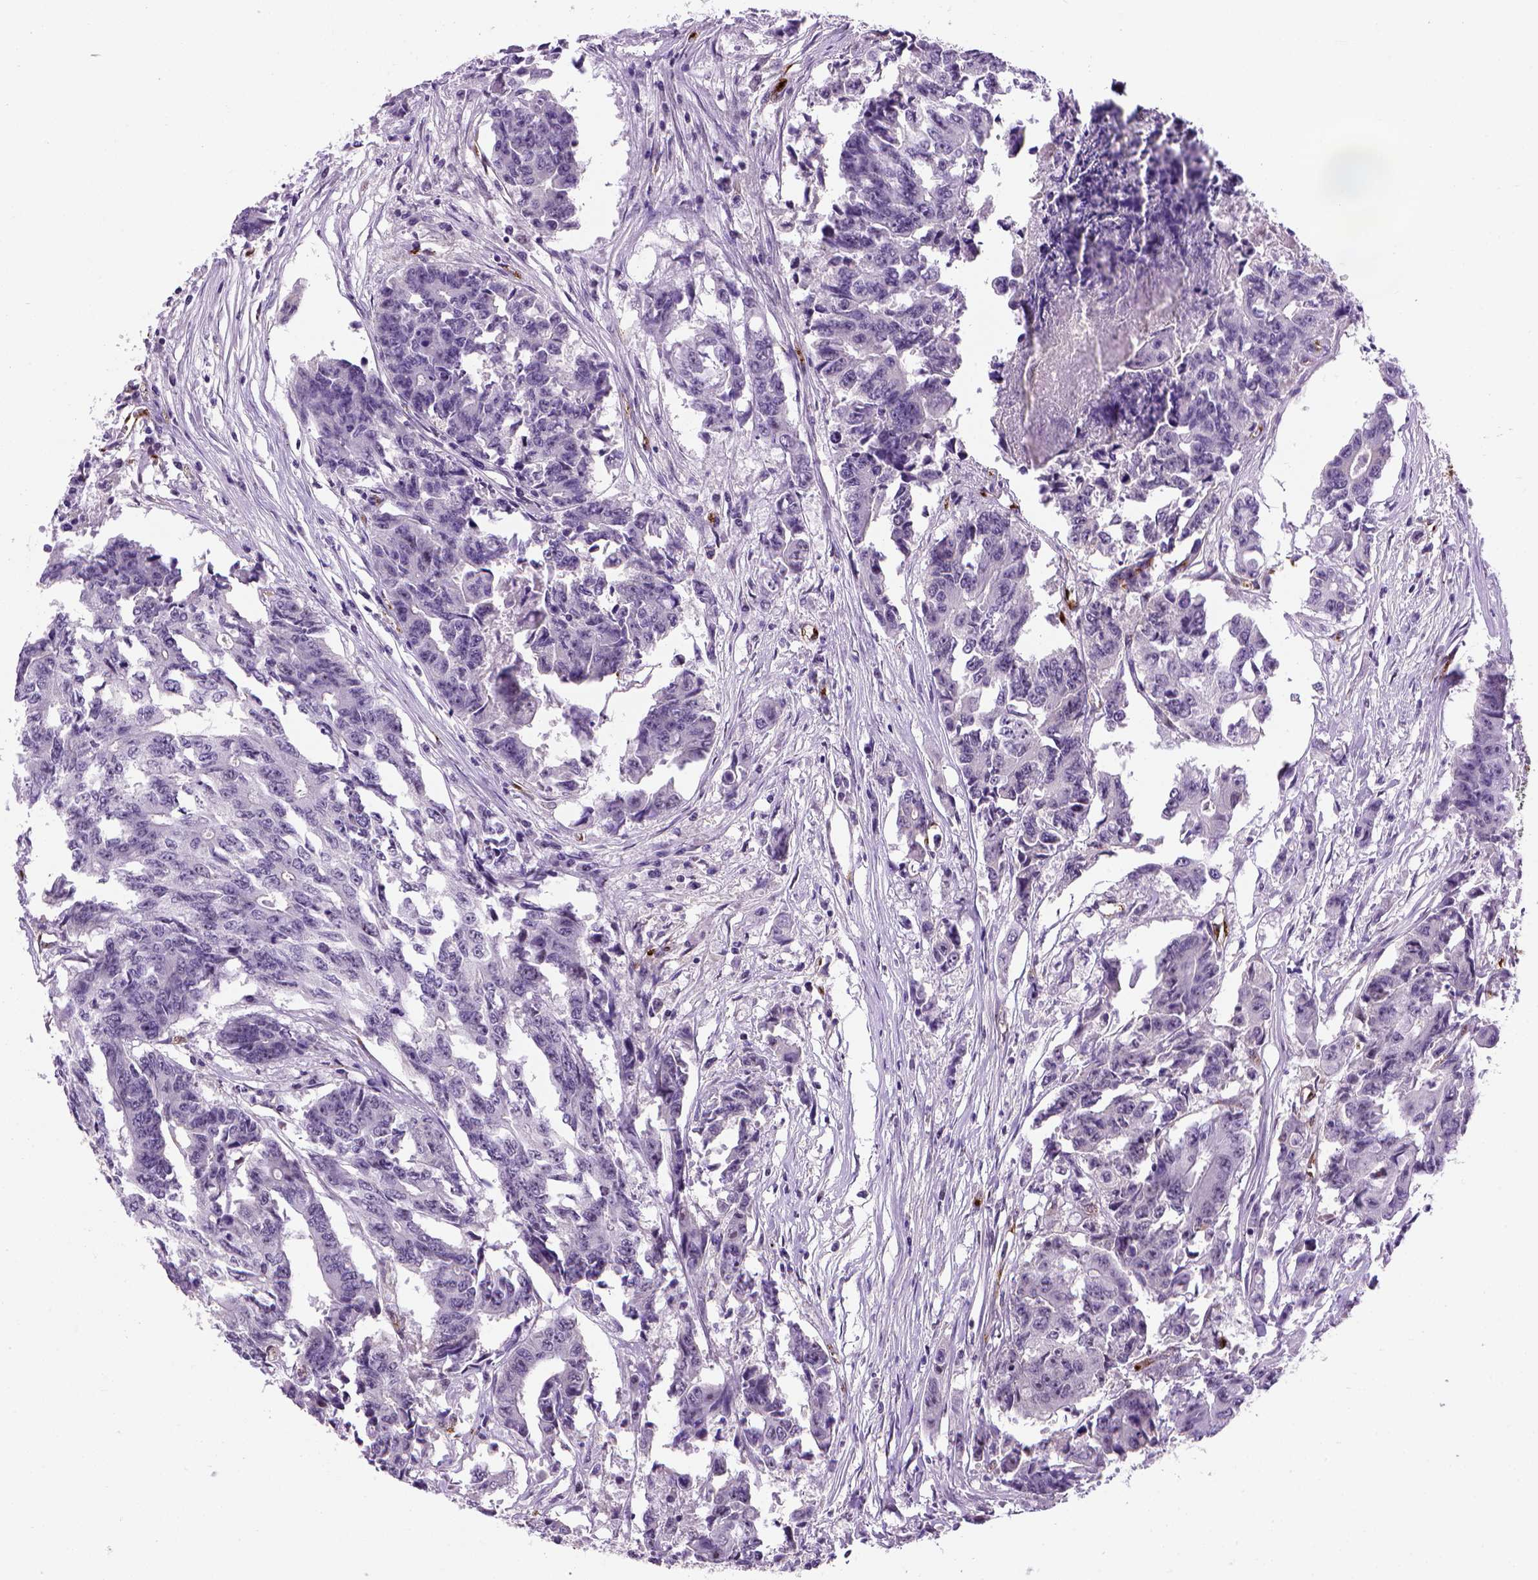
{"staining": {"intensity": "negative", "quantity": "none", "location": "none"}, "tissue": "colorectal cancer", "cell_type": "Tumor cells", "image_type": "cancer", "snomed": [{"axis": "morphology", "description": "Adenocarcinoma, NOS"}, {"axis": "topography", "description": "Rectum"}], "caption": "High magnification brightfield microscopy of adenocarcinoma (colorectal) stained with DAB (3,3'-diaminobenzidine) (brown) and counterstained with hematoxylin (blue): tumor cells show no significant staining.", "gene": "VWF", "patient": {"sex": "male", "age": 54}}